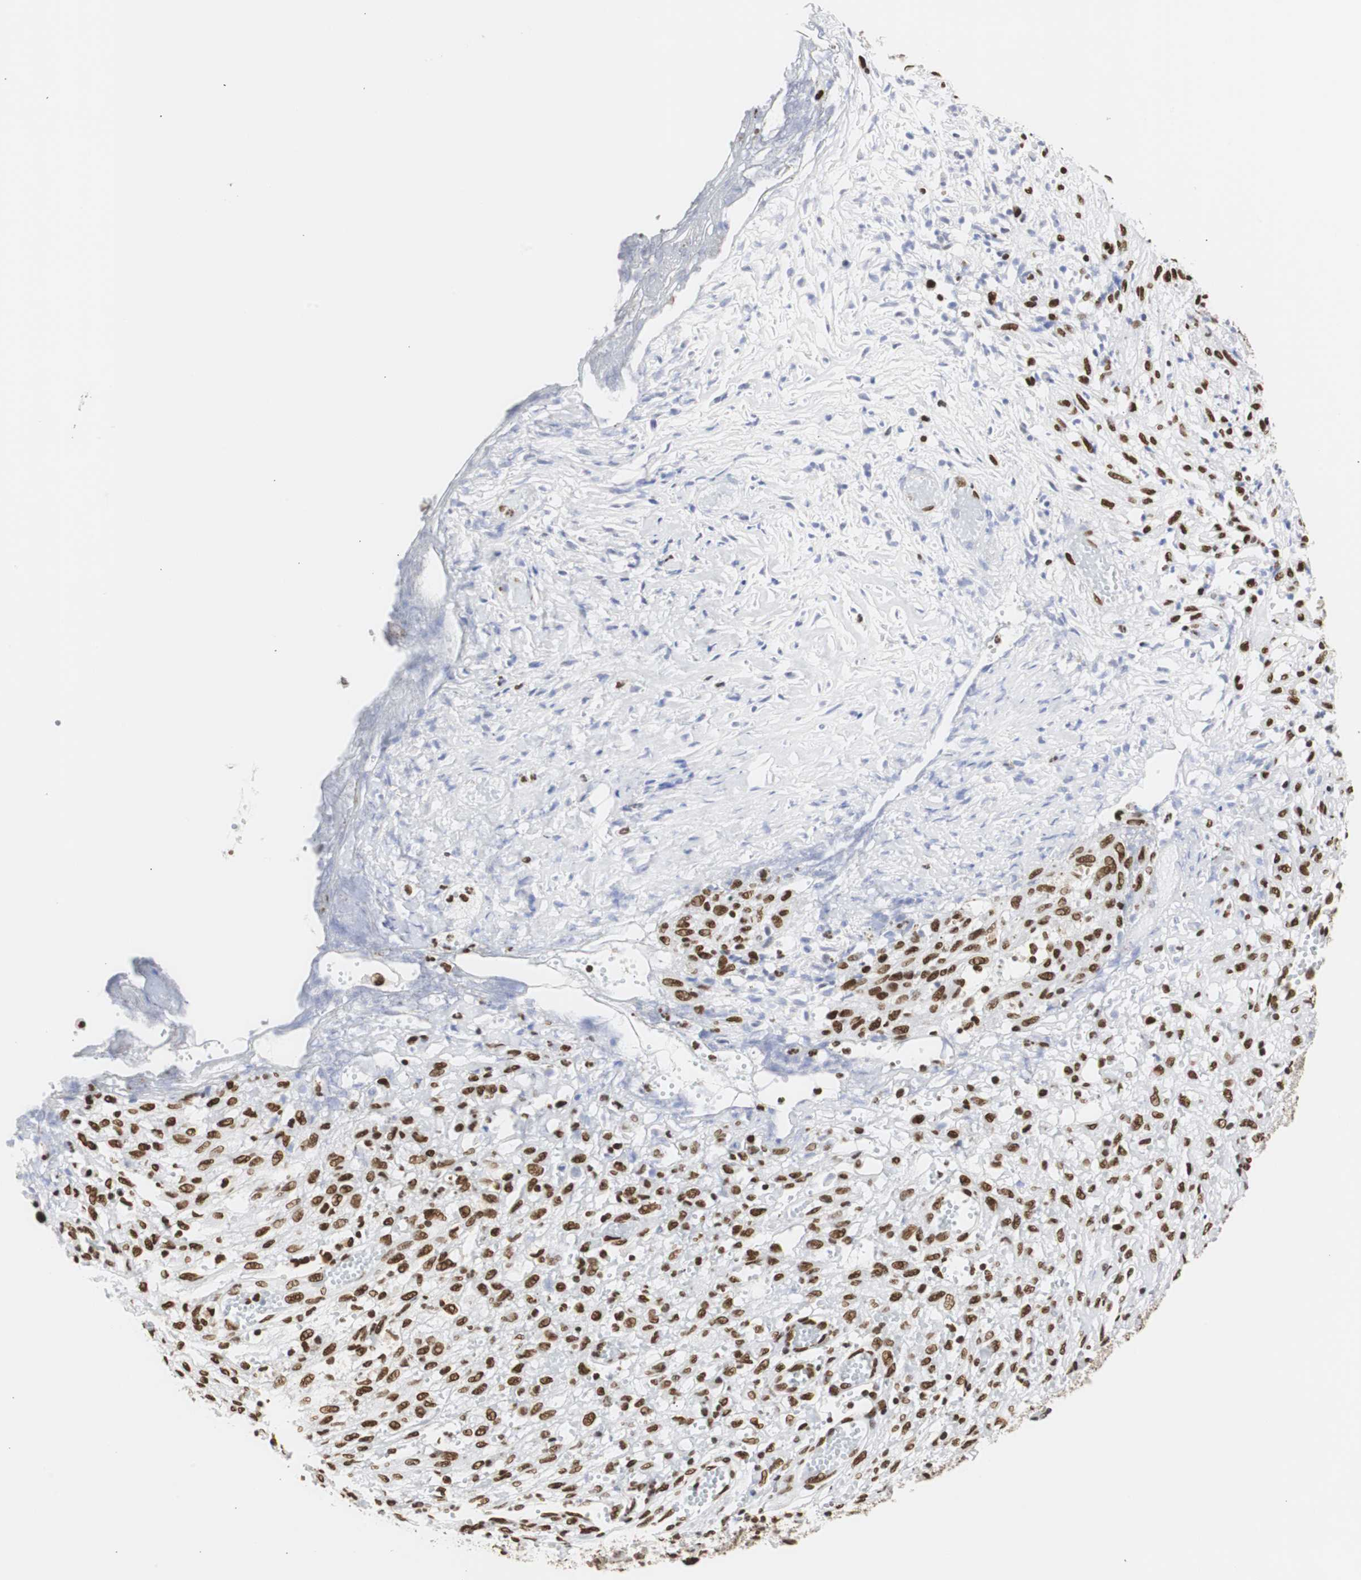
{"staining": {"intensity": "strong", "quantity": ">75%", "location": "nuclear"}, "tissue": "ovarian cancer", "cell_type": "Tumor cells", "image_type": "cancer", "snomed": [{"axis": "morphology", "description": "Carcinoma, endometroid"}, {"axis": "topography", "description": "Ovary"}], "caption": "This micrograph displays immunohistochemistry (IHC) staining of endometroid carcinoma (ovarian), with high strong nuclear staining in about >75% of tumor cells.", "gene": "HNRNPH2", "patient": {"sex": "female", "age": 42}}